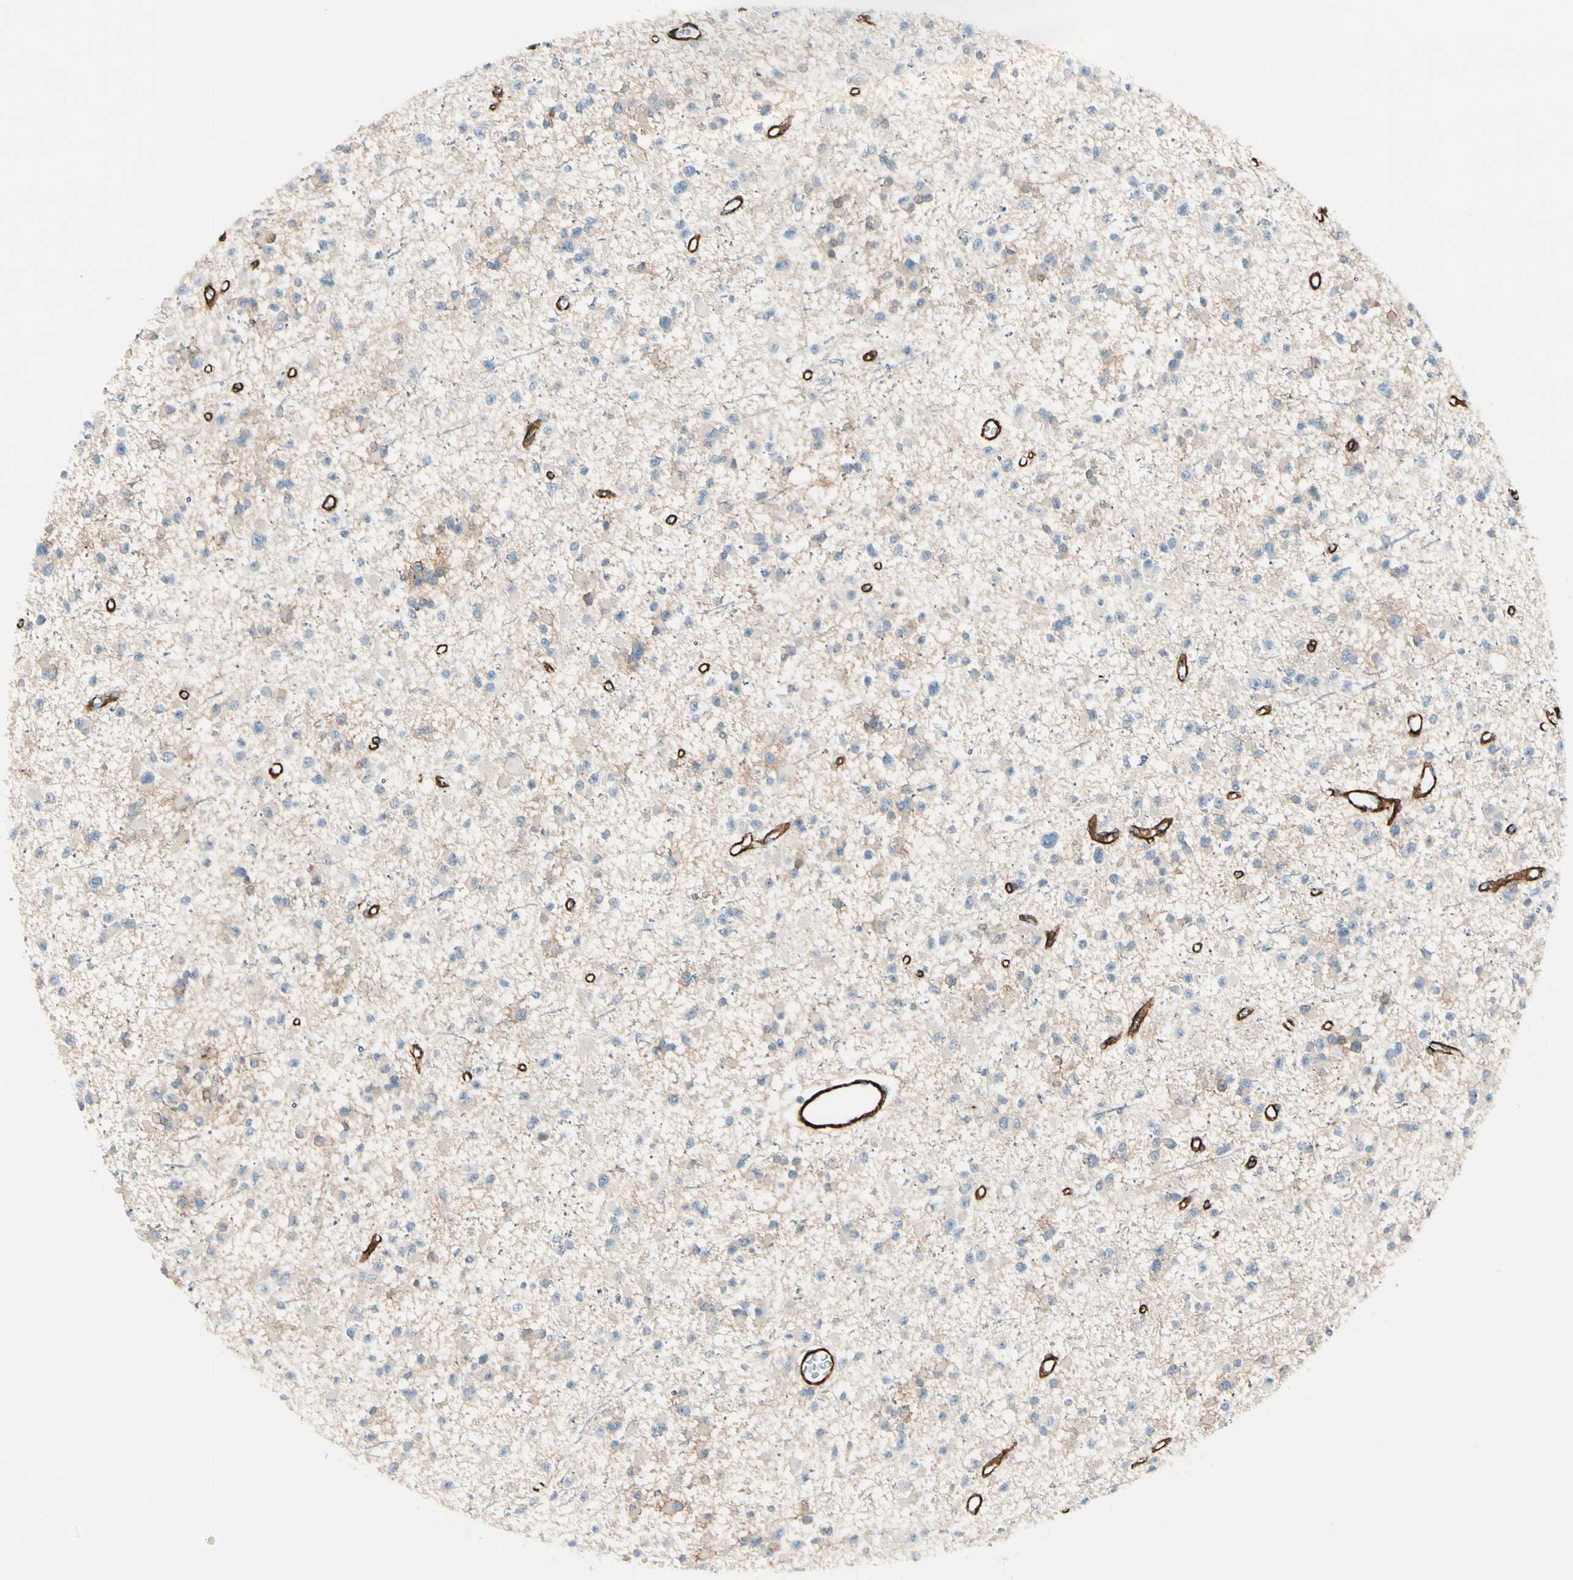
{"staining": {"intensity": "weak", "quantity": "25%-75%", "location": "cytoplasmic/membranous"}, "tissue": "glioma", "cell_type": "Tumor cells", "image_type": "cancer", "snomed": [{"axis": "morphology", "description": "Glioma, malignant, Low grade"}, {"axis": "topography", "description": "Brain"}], "caption": "An immunohistochemistry photomicrograph of tumor tissue is shown. Protein staining in brown shows weak cytoplasmic/membranous positivity in glioma within tumor cells.", "gene": "CALD1", "patient": {"sex": "female", "age": 22}}